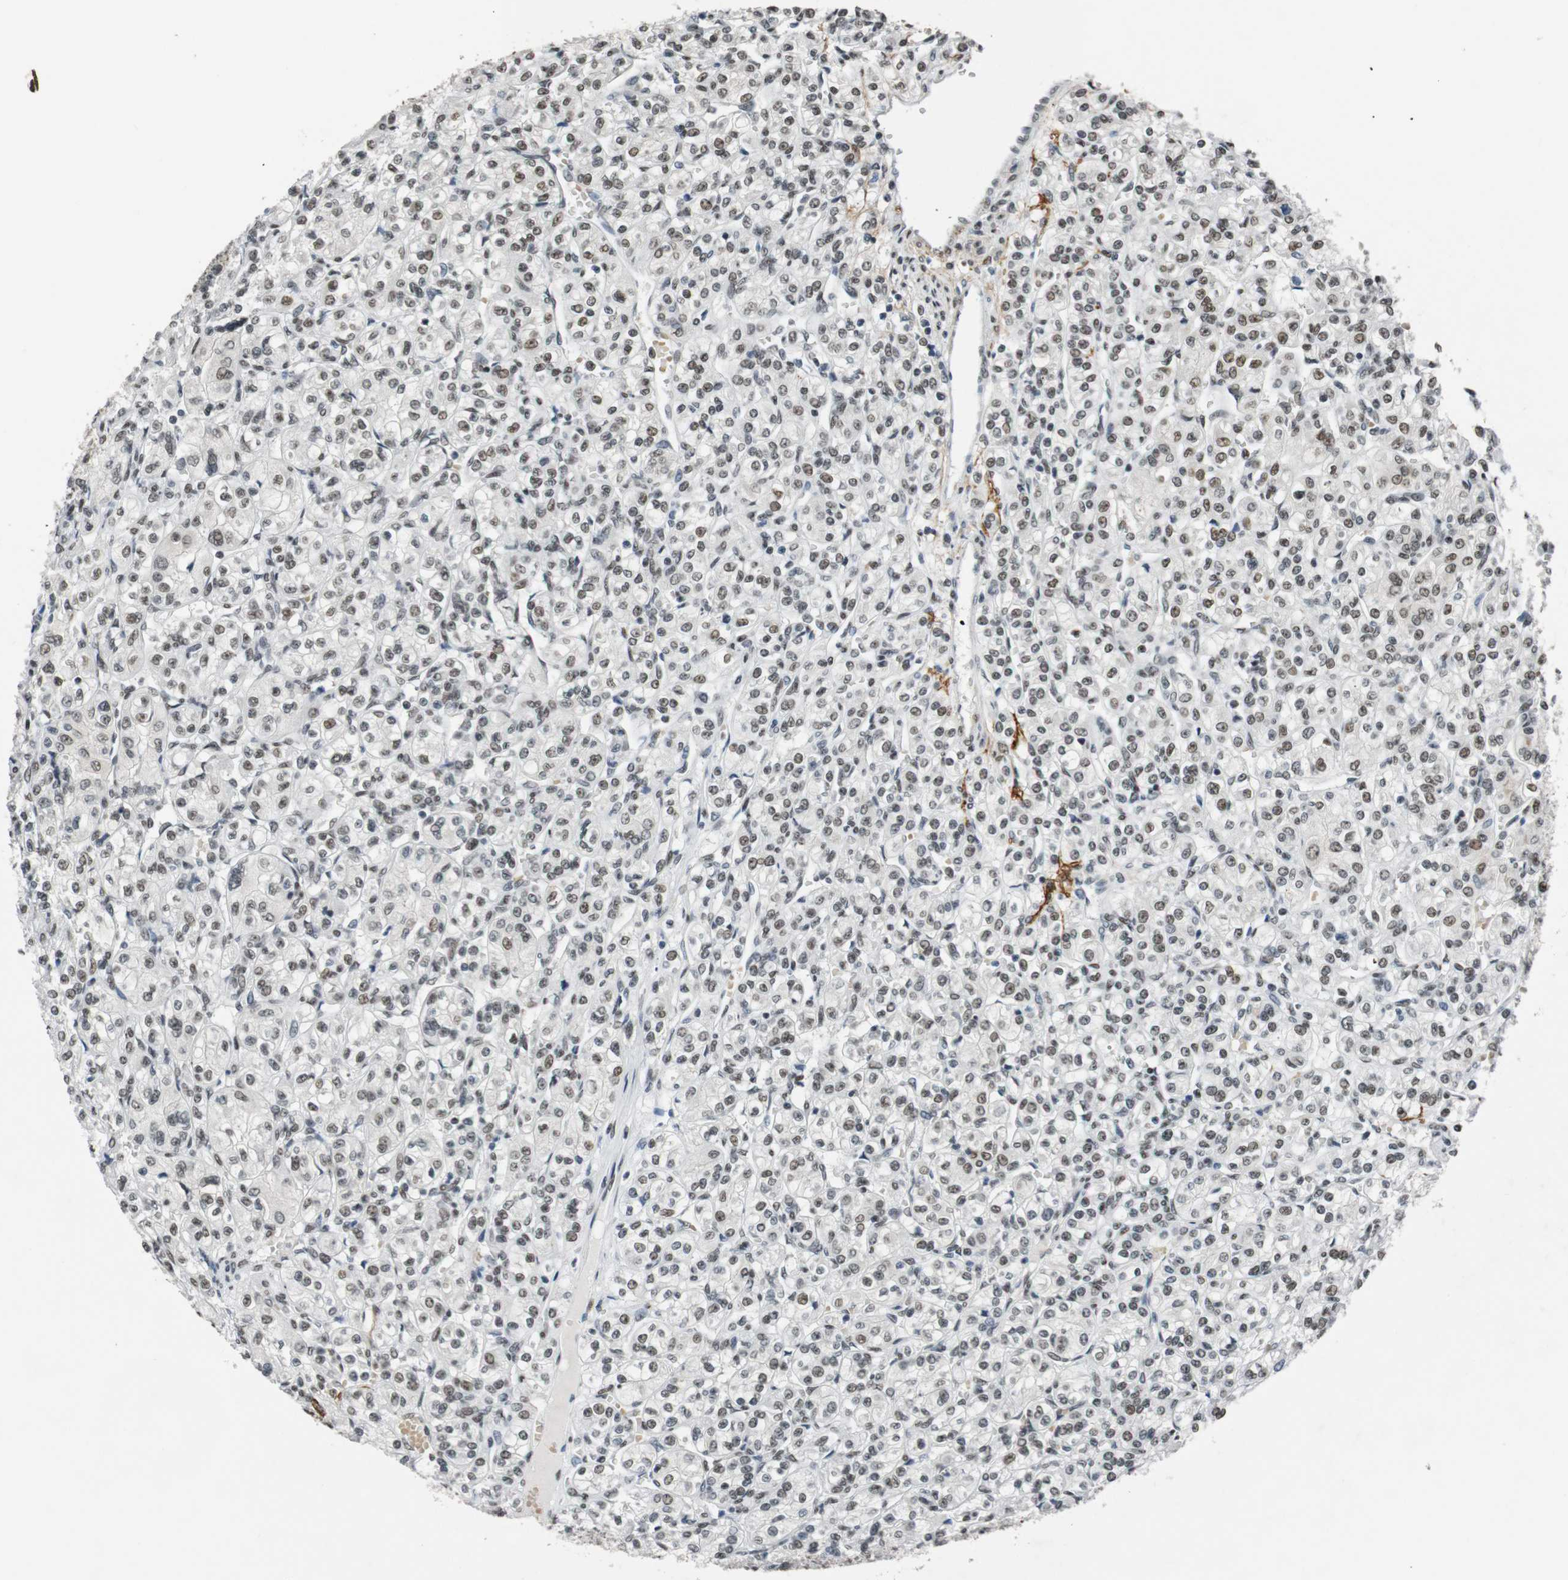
{"staining": {"intensity": "weak", "quantity": "25%-75%", "location": "nuclear"}, "tissue": "renal cancer", "cell_type": "Tumor cells", "image_type": "cancer", "snomed": [{"axis": "morphology", "description": "Adenocarcinoma, NOS"}, {"axis": "topography", "description": "Kidney"}], "caption": "Weak nuclear positivity for a protein is appreciated in about 25%-75% of tumor cells of renal adenocarcinoma using immunohistochemistry (IHC).", "gene": "HEXIM1", "patient": {"sex": "male", "age": 77}}